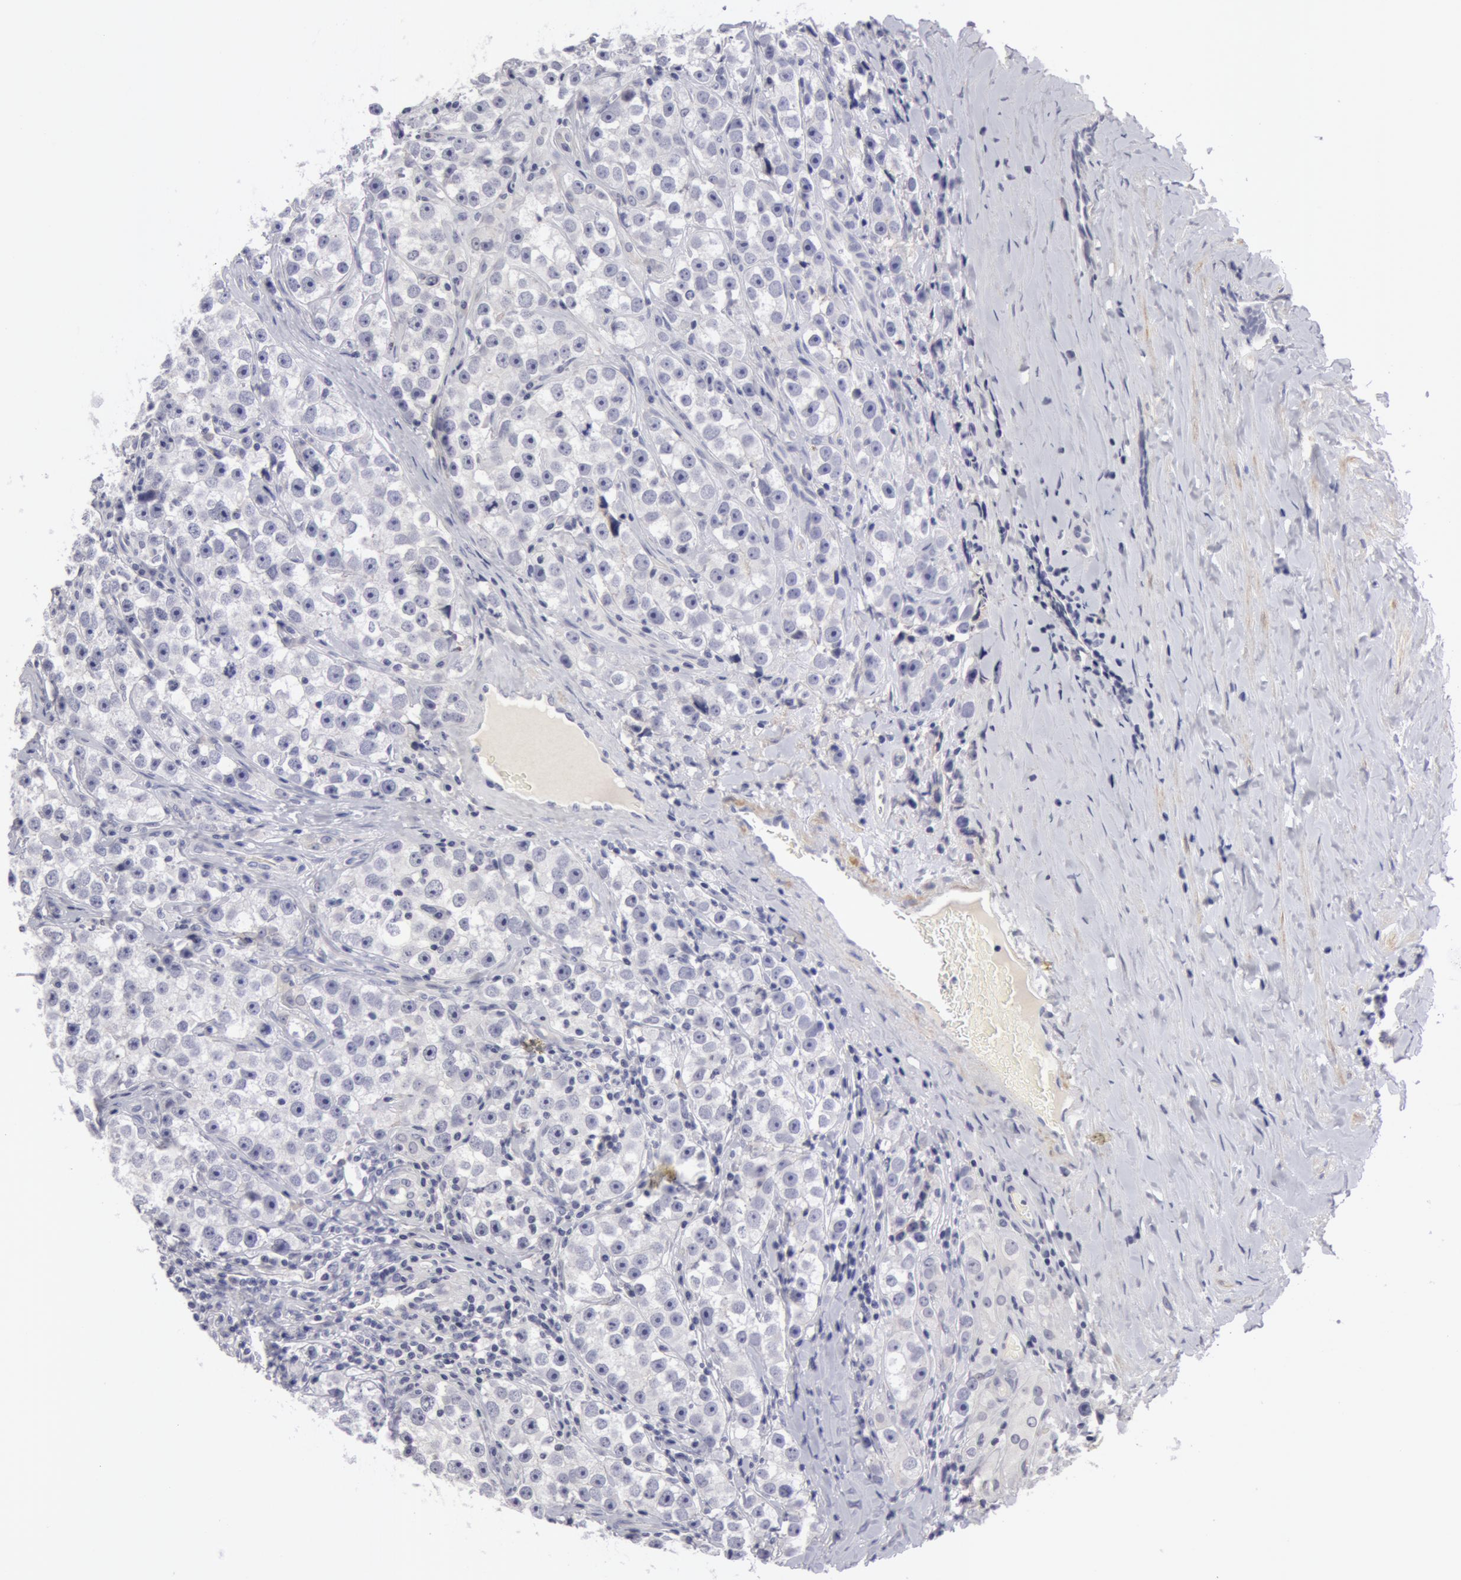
{"staining": {"intensity": "negative", "quantity": "none", "location": "none"}, "tissue": "testis cancer", "cell_type": "Tumor cells", "image_type": "cancer", "snomed": [{"axis": "morphology", "description": "Seminoma, NOS"}, {"axis": "topography", "description": "Testis"}], "caption": "Human testis cancer stained for a protein using IHC reveals no expression in tumor cells.", "gene": "NLGN4X", "patient": {"sex": "male", "age": 32}}